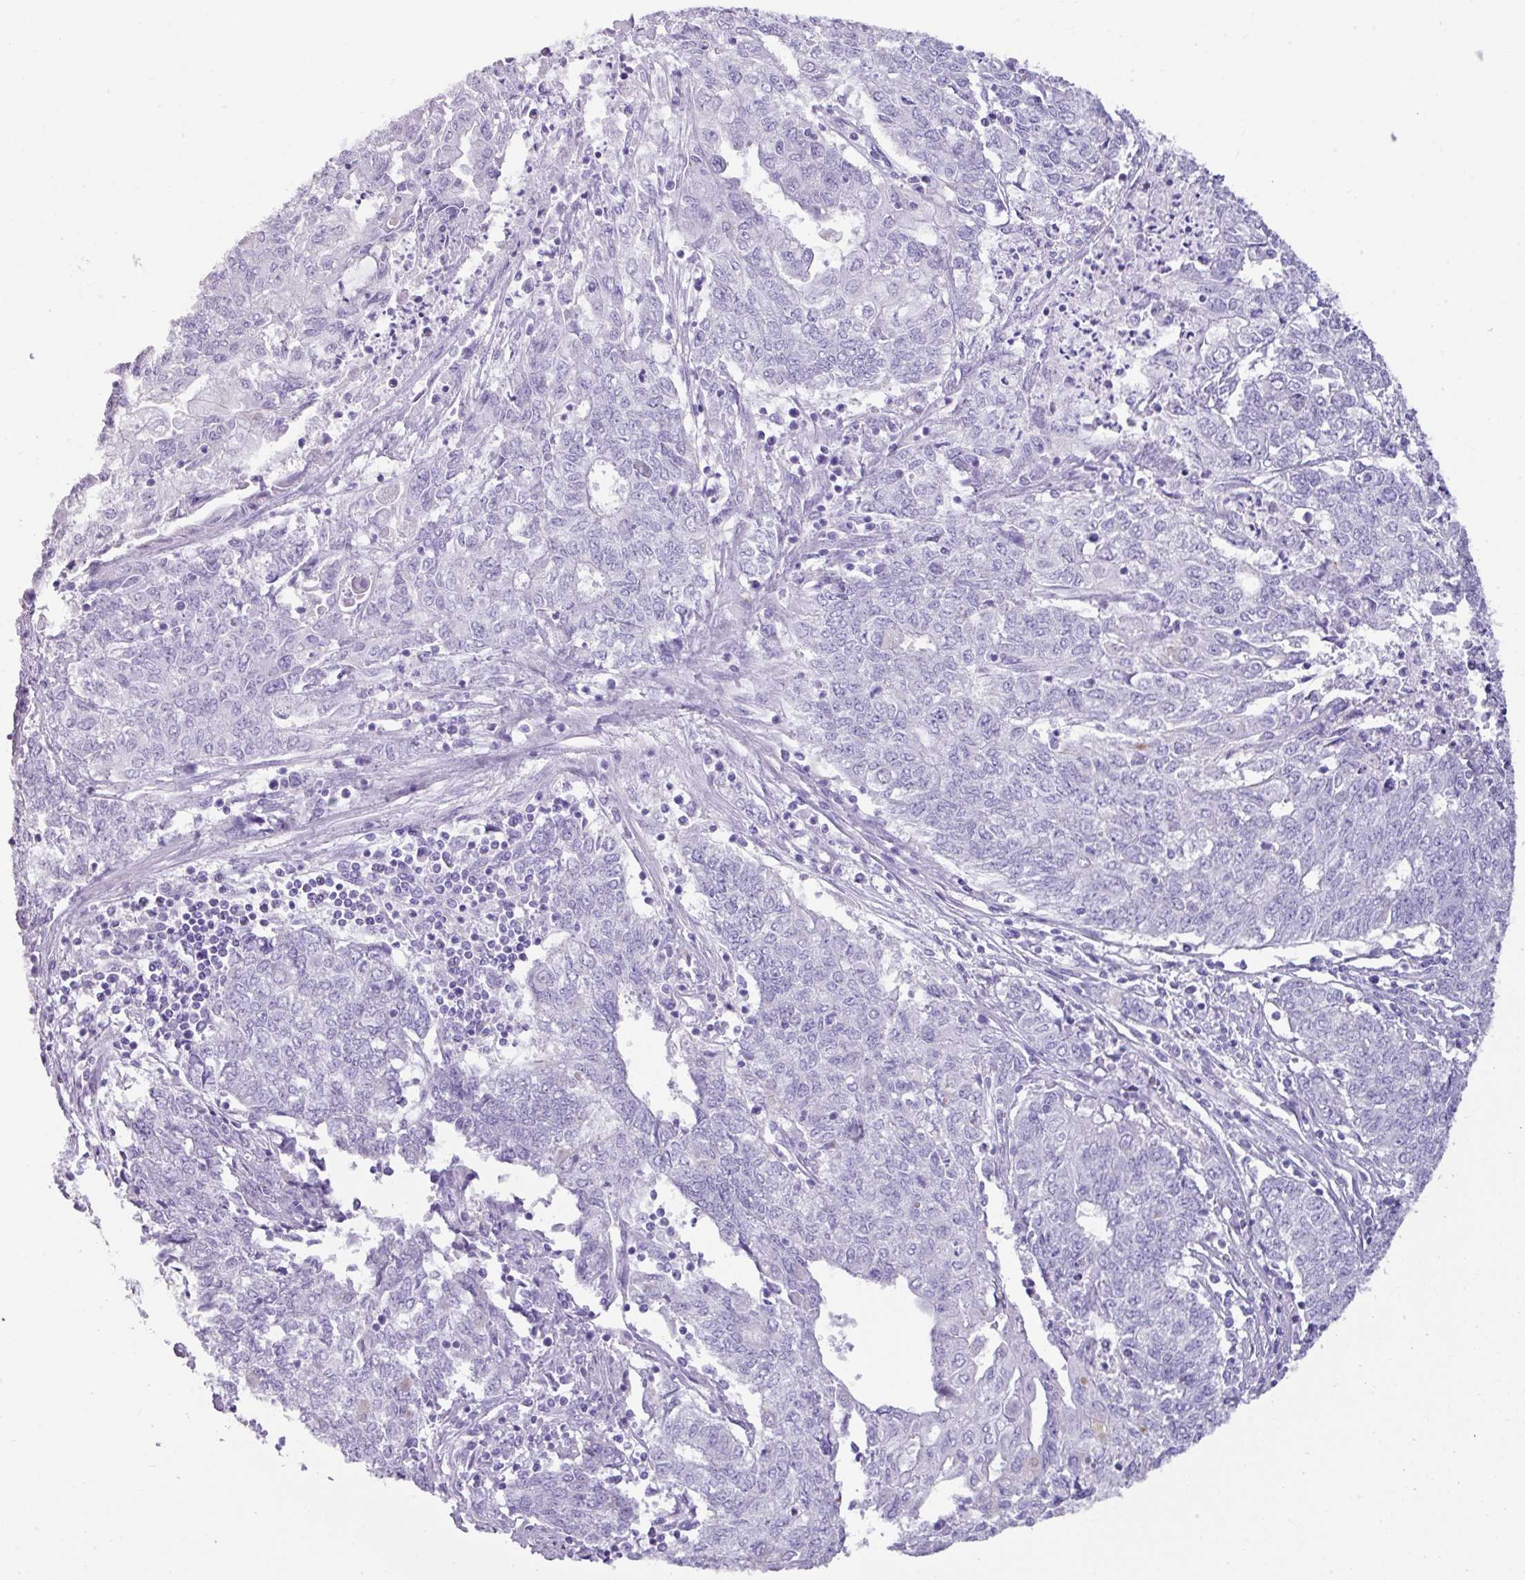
{"staining": {"intensity": "negative", "quantity": "none", "location": "none"}, "tissue": "endometrial cancer", "cell_type": "Tumor cells", "image_type": "cancer", "snomed": [{"axis": "morphology", "description": "Adenocarcinoma, NOS"}, {"axis": "topography", "description": "Endometrium"}], "caption": "Immunohistochemistry (IHC) of human adenocarcinoma (endometrial) reveals no positivity in tumor cells.", "gene": "NCCRP1", "patient": {"sex": "female", "age": 54}}